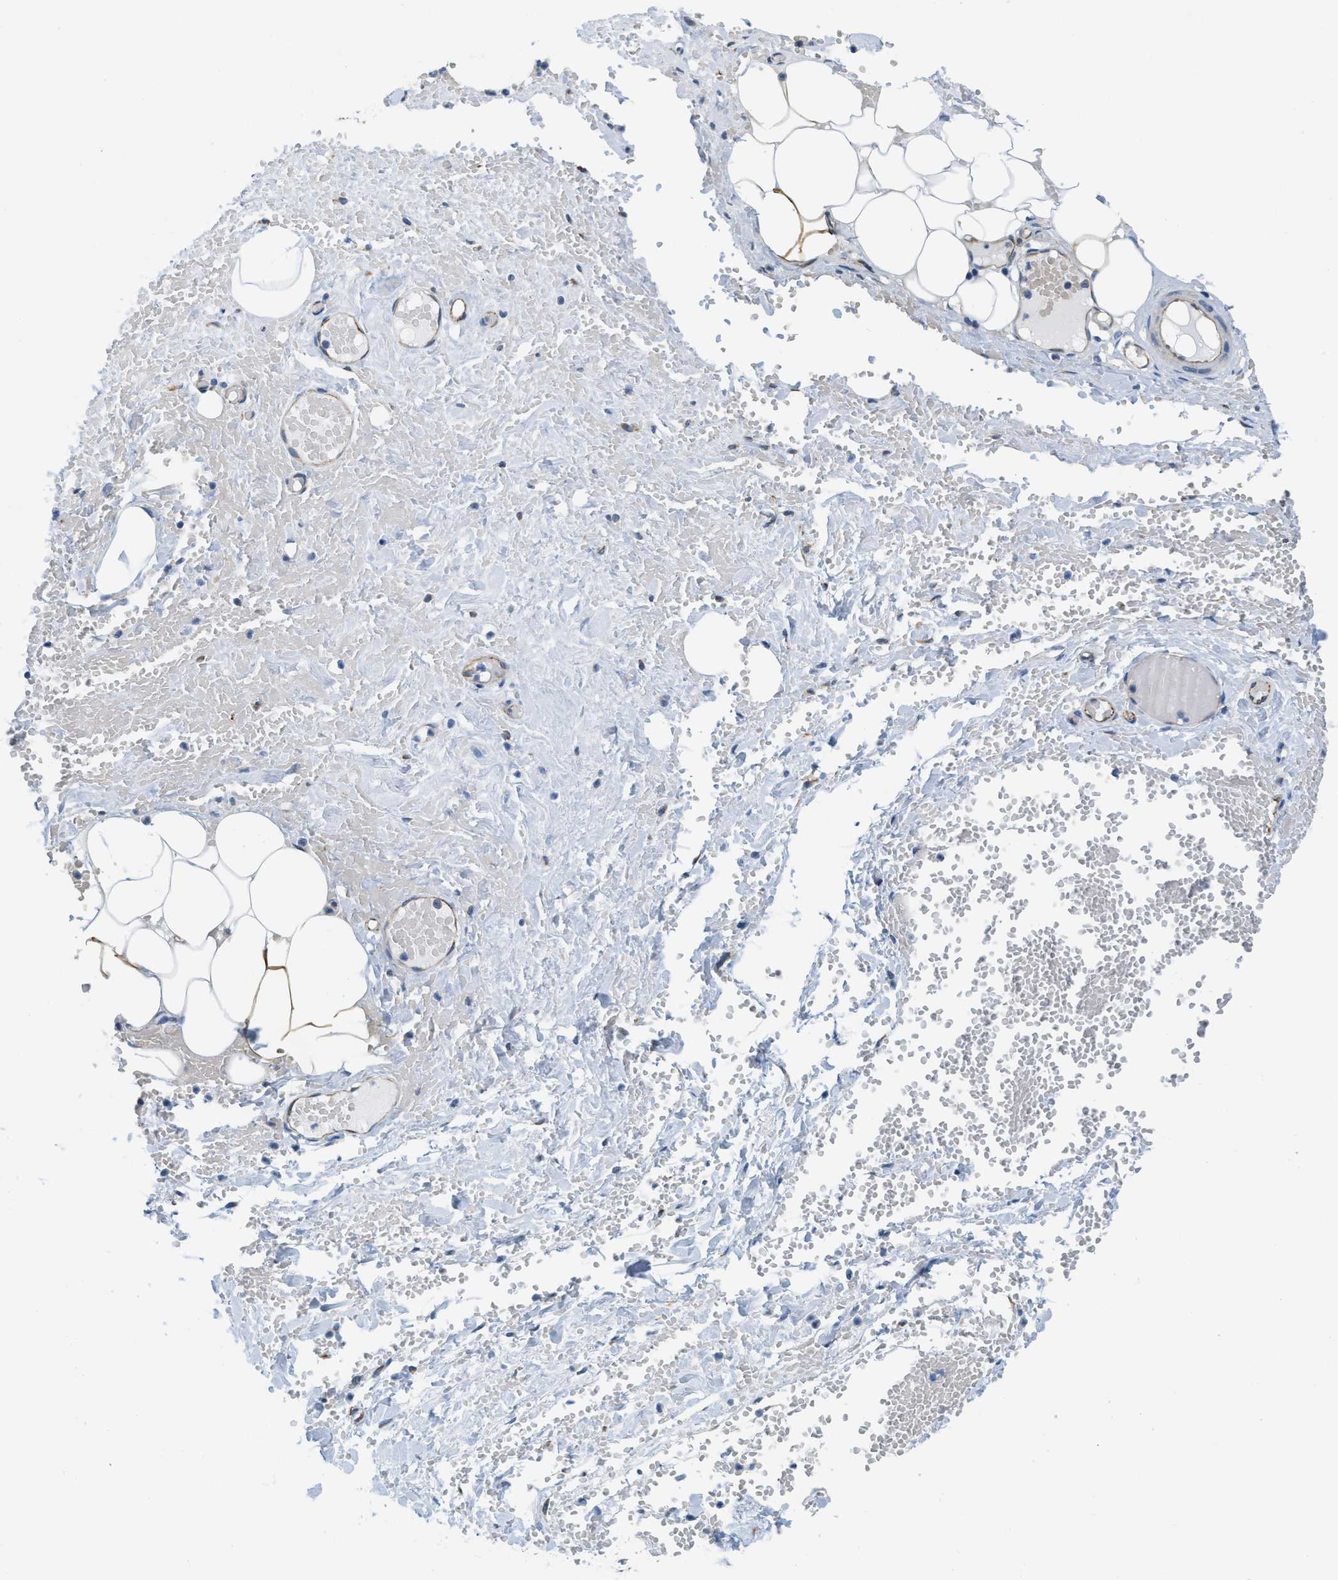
{"staining": {"intensity": "moderate", "quantity": "<25%", "location": "cytoplasmic/membranous"}, "tissue": "adipose tissue", "cell_type": "Adipocytes", "image_type": "normal", "snomed": [{"axis": "morphology", "description": "Normal tissue, NOS"}, {"axis": "topography", "description": "Soft tissue"}, {"axis": "topography", "description": "Vascular tissue"}], "caption": "The histopathology image demonstrates a brown stain indicating the presence of a protein in the cytoplasmic/membranous of adipocytes in adipose tissue. (brown staining indicates protein expression, while blue staining denotes nuclei).", "gene": "SLC12A1", "patient": {"sex": "female", "age": 35}}